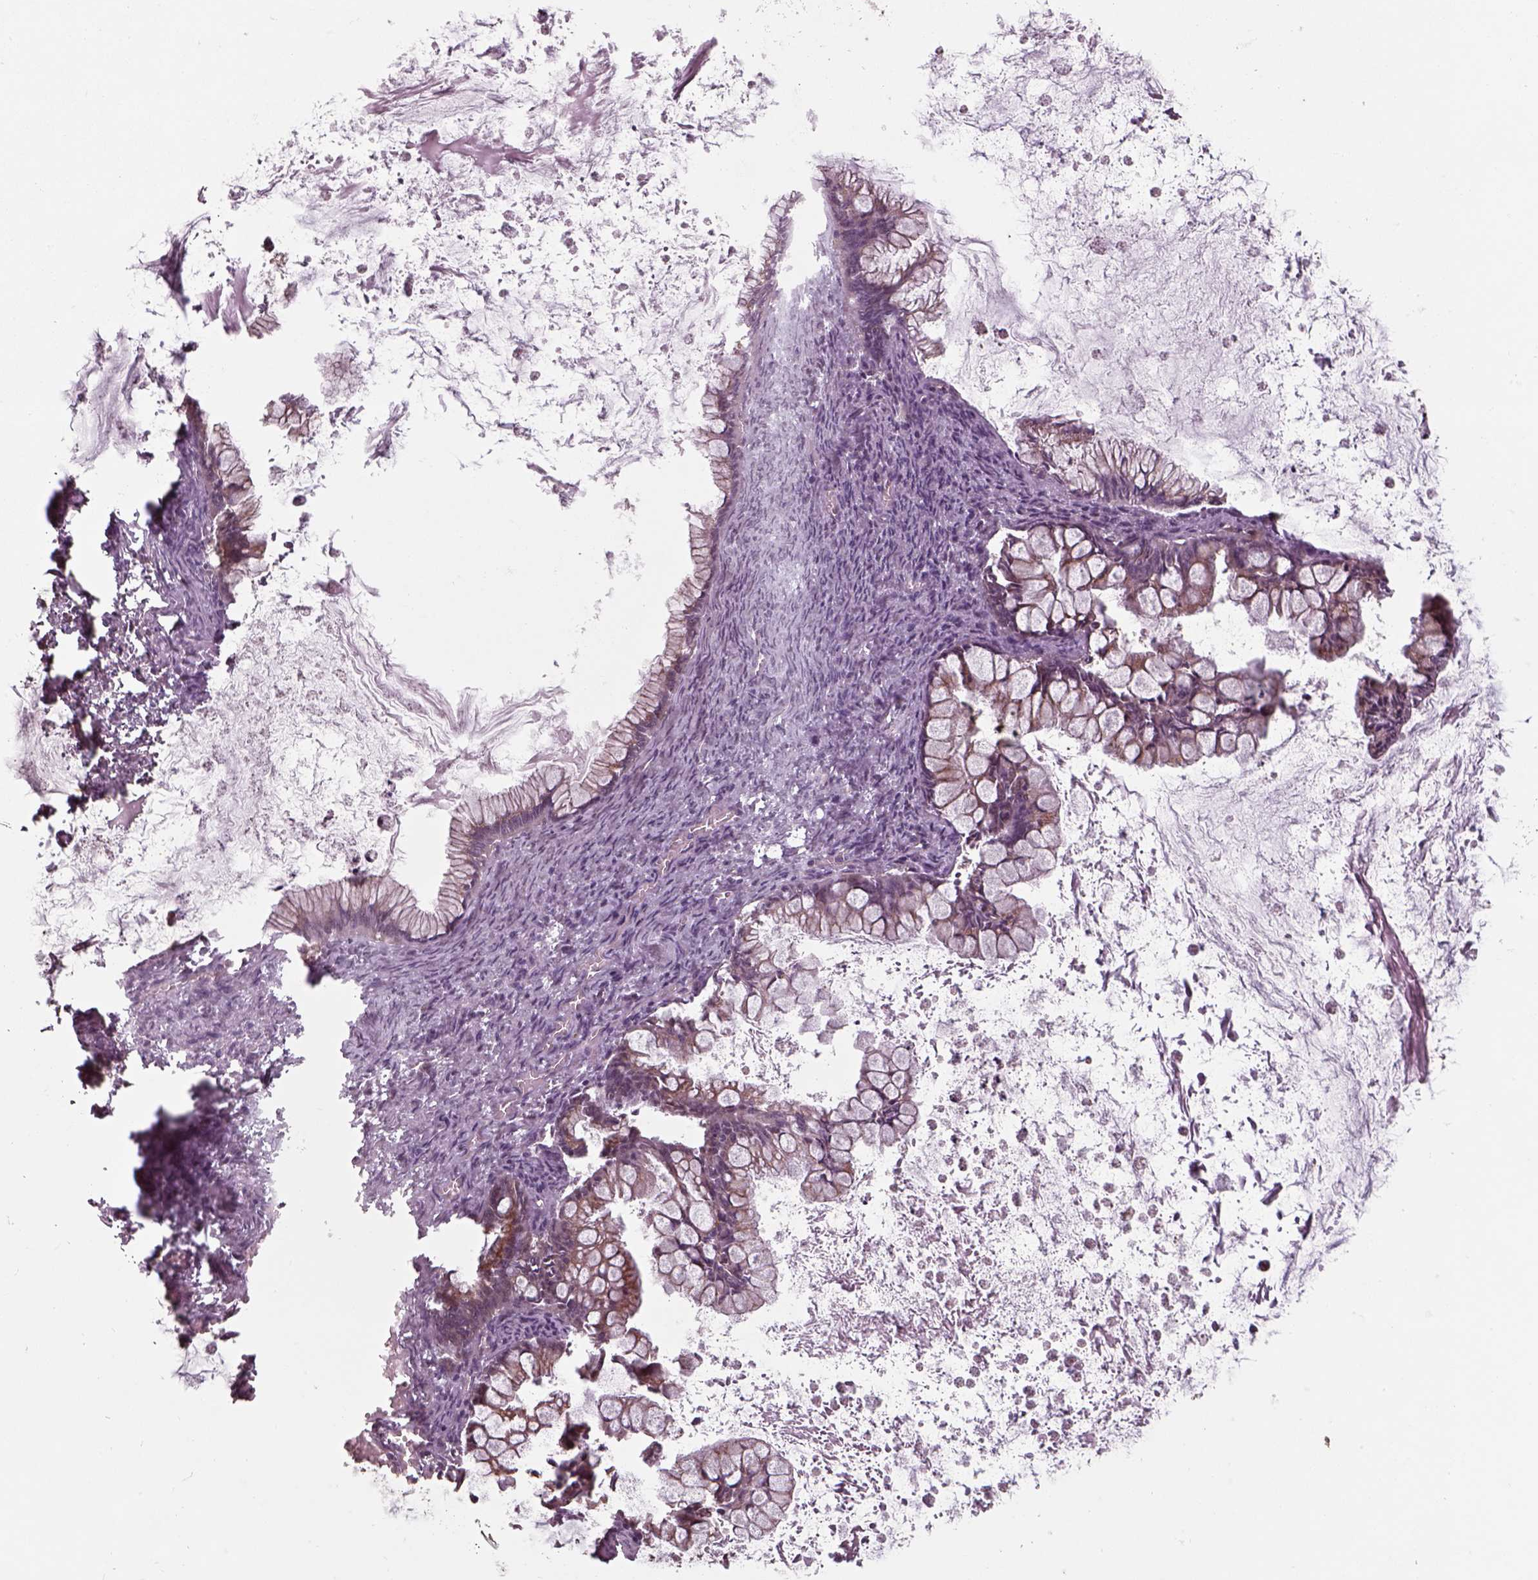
{"staining": {"intensity": "moderate", "quantity": ">75%", "location": "cytoplasmic/membranous"}, "tissue": "ovarian cancer", "cell_type": "Tumor cells", "image_type": "cancer", "snomed": [{"axis": "morphology", "description": "Cystadenocarcinoma, mucinous, NOS"}, {"axis": "topography", "description": "Ovary"}], "caption": "The immunohistochemical stain shows moderate cytoplasmic/membranous expression in tumor cells of ovarian cancer (mucinous cystadenocarcinoma) tissue.", "gene": "CHMP3", "patient": {"sex": "female", "age": 67}}